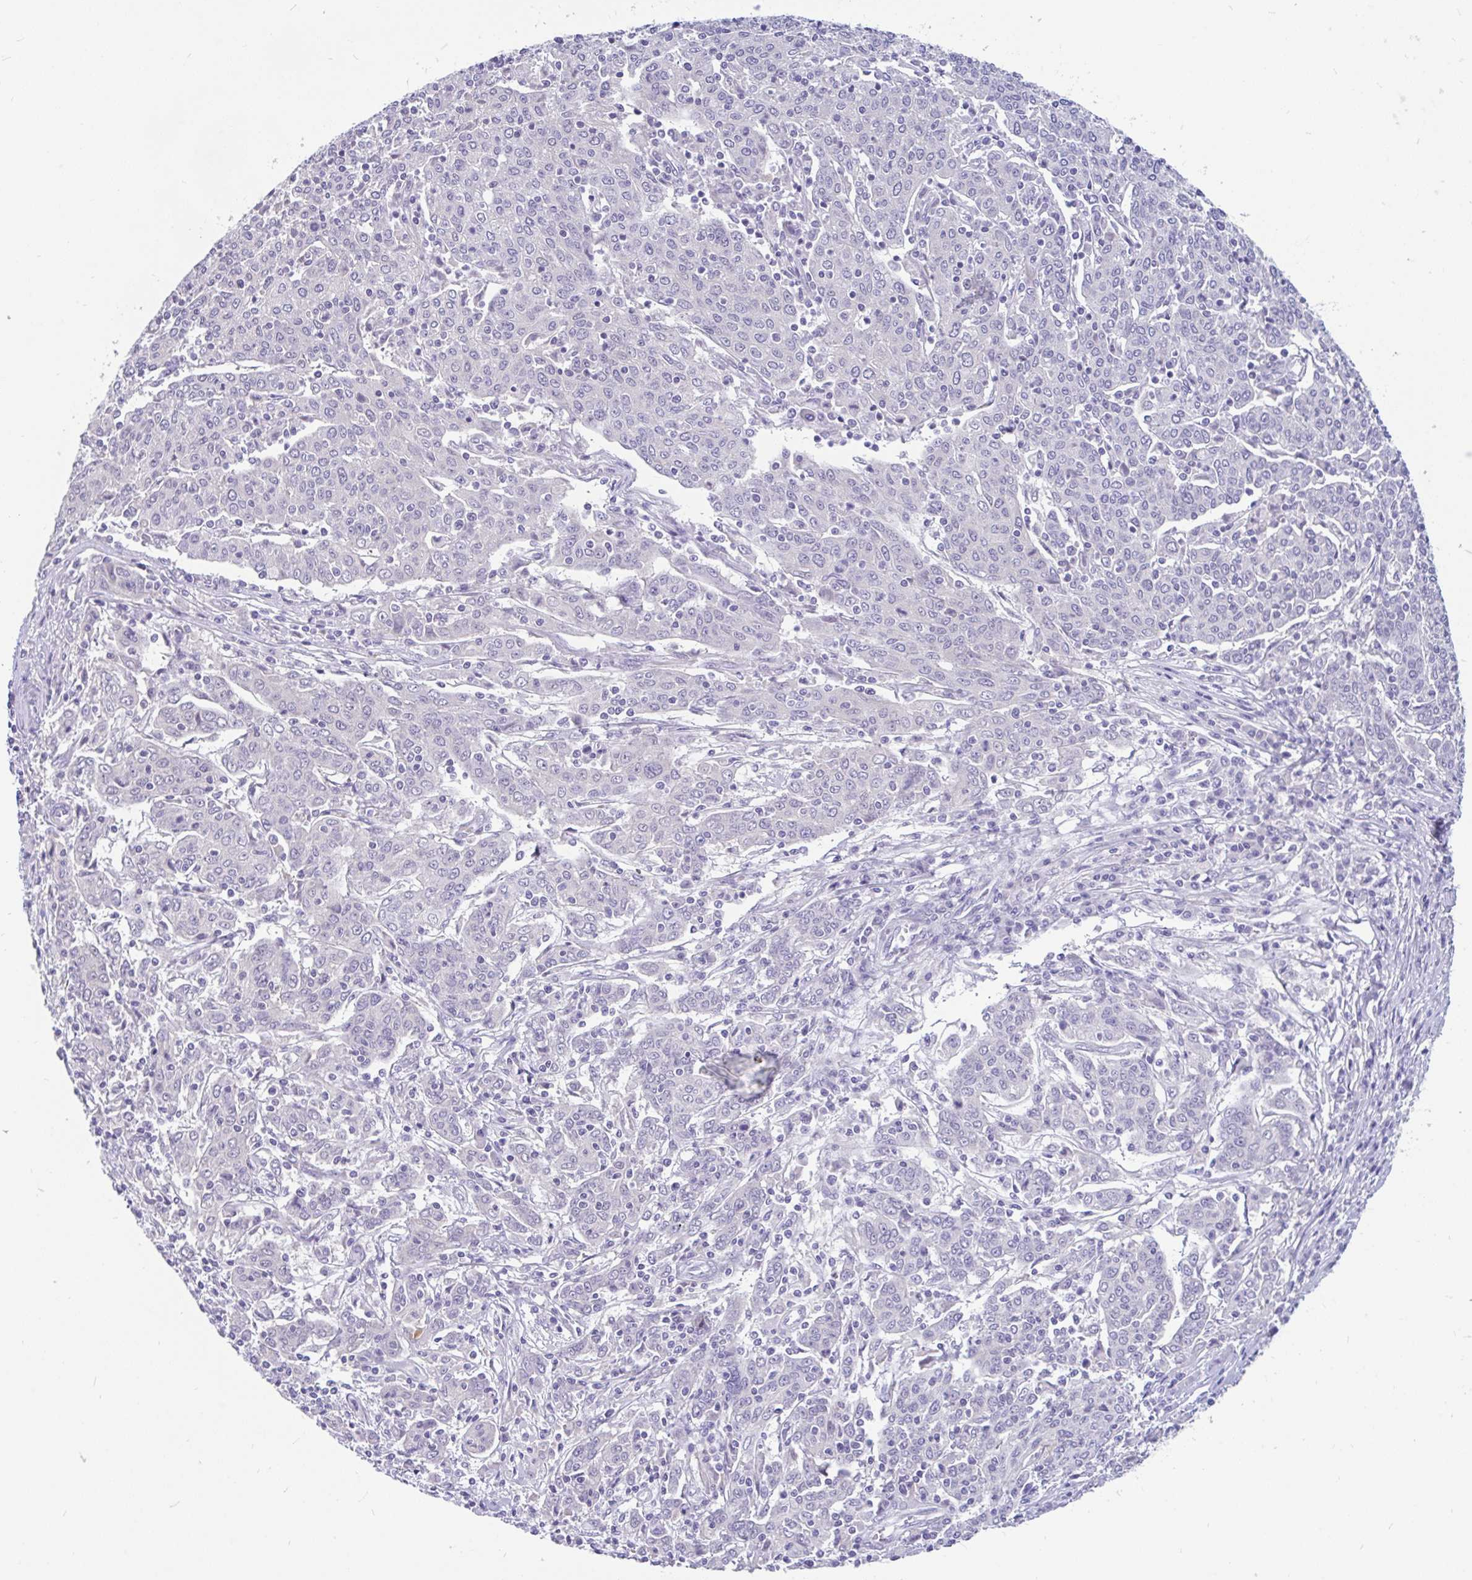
{"staining": {"intensity": "negative", "quantity": "none", "location": "none"}, "tissue": "cervical cancer", "cell_type": "Tumor cells", "image_type": "cancer", "snomed": [{"axis": "morphology", "description": "Squamous cell carcinoma, NOS"}, {"axis": "topography", "description": "Cervix"}], "caption": "Immunohistochemical staining of squamous cell carcinoma (cervical) shows no significant positivity in tumor cells.", "gene": "KIAA2013", "patient": {"sex": "female", "age": 67}}